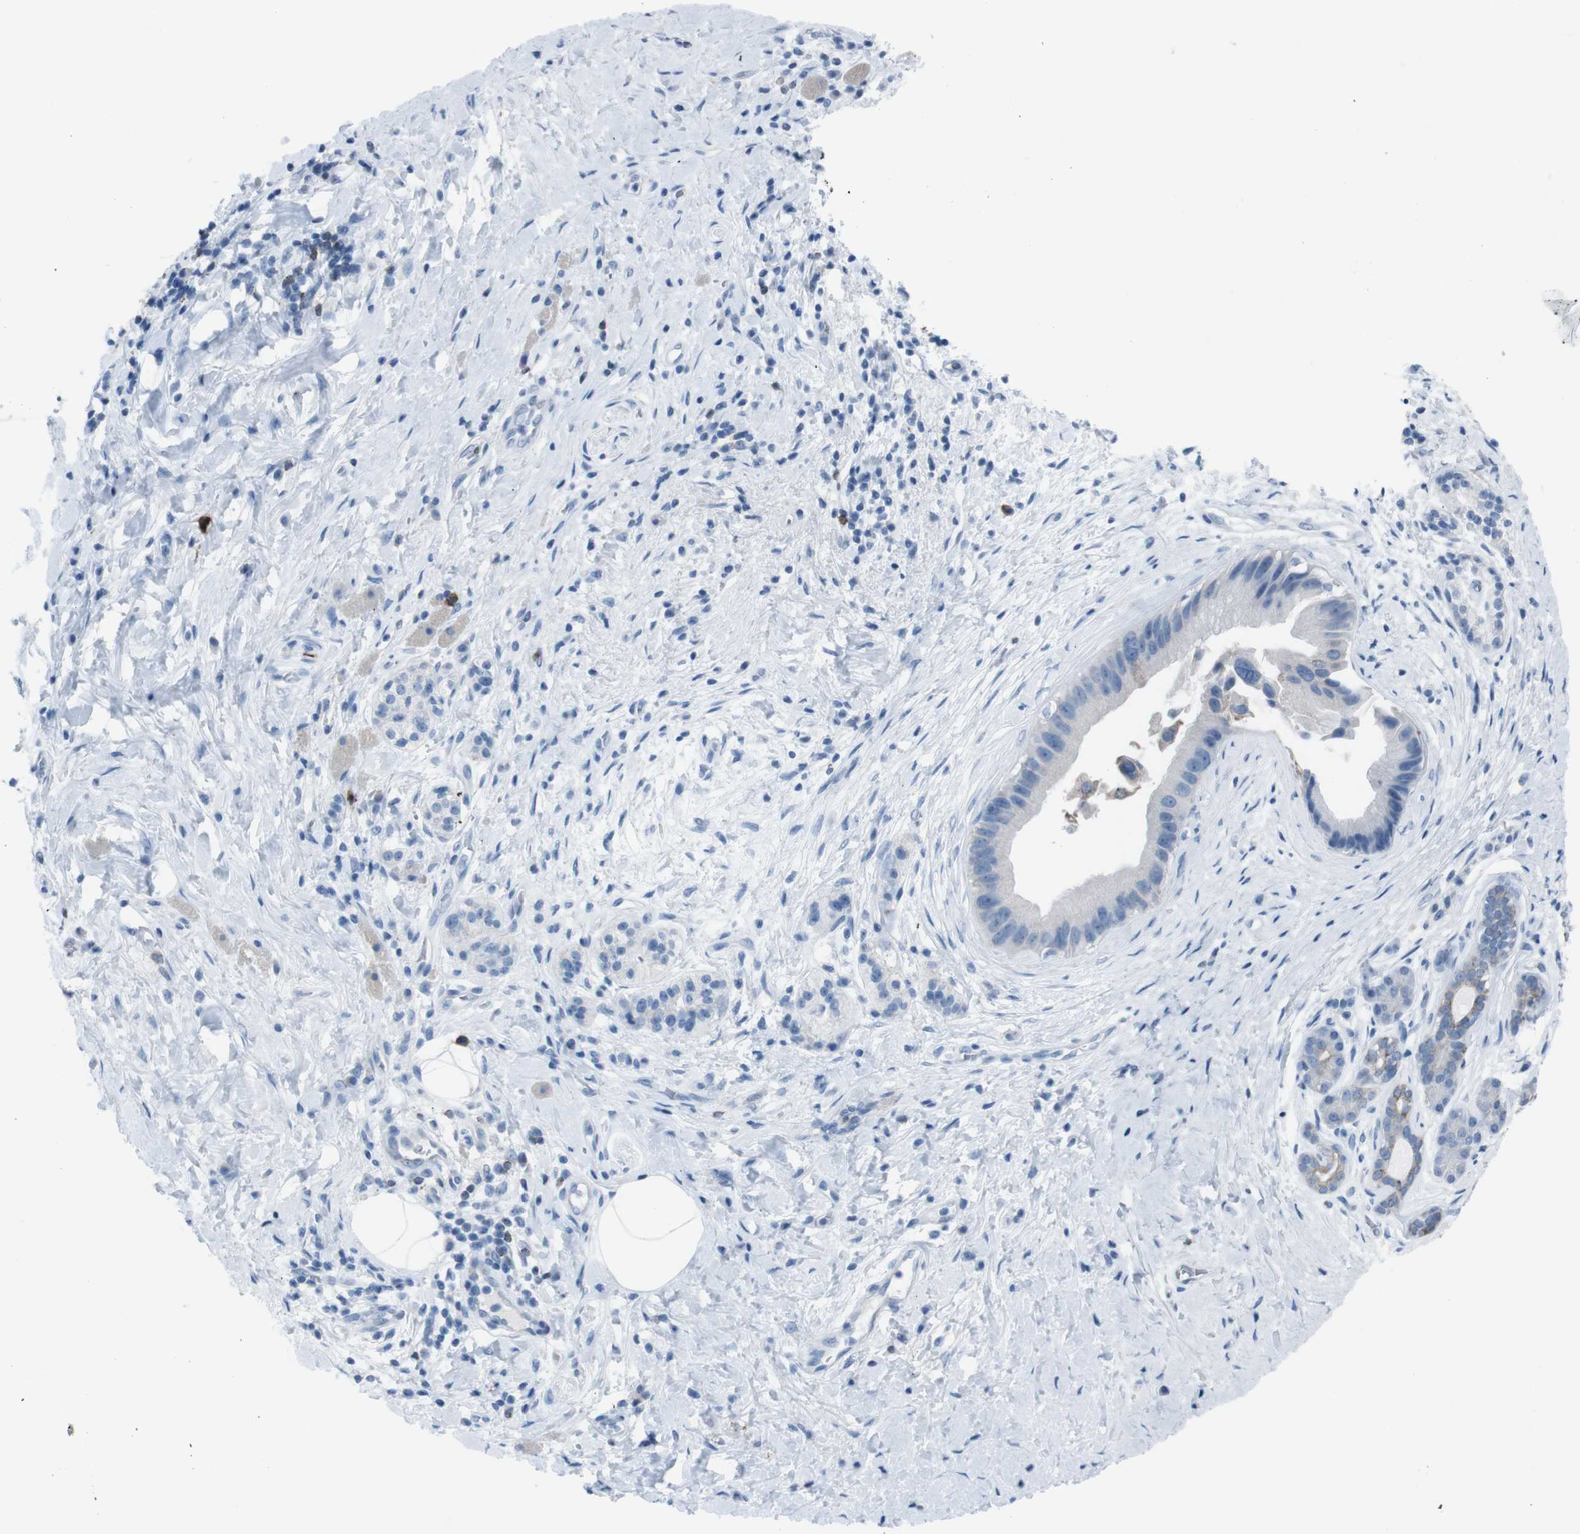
{"staining": {"intensity": "negative", "quantity": "none", "location": "none"}, "tissue": "pancreatic cancer", "cell_type": "Tumor cells", "image_type": "cancer", "snomed": [{"axis": "morphology", "description": "Adenocarcinoma, NOS"}, {"axis": "topography", "description": "Pancreas"}], "caption": "High magnification brightfield microscopy of pancreatic cancer (adenocarcinoma) stained with DAB (brown) and counterstained with hematoxylin (blue): tumor cells show no significant expression.", "gene": "ST6GAL1", "patient": {"sex": "male", "age": 55}}